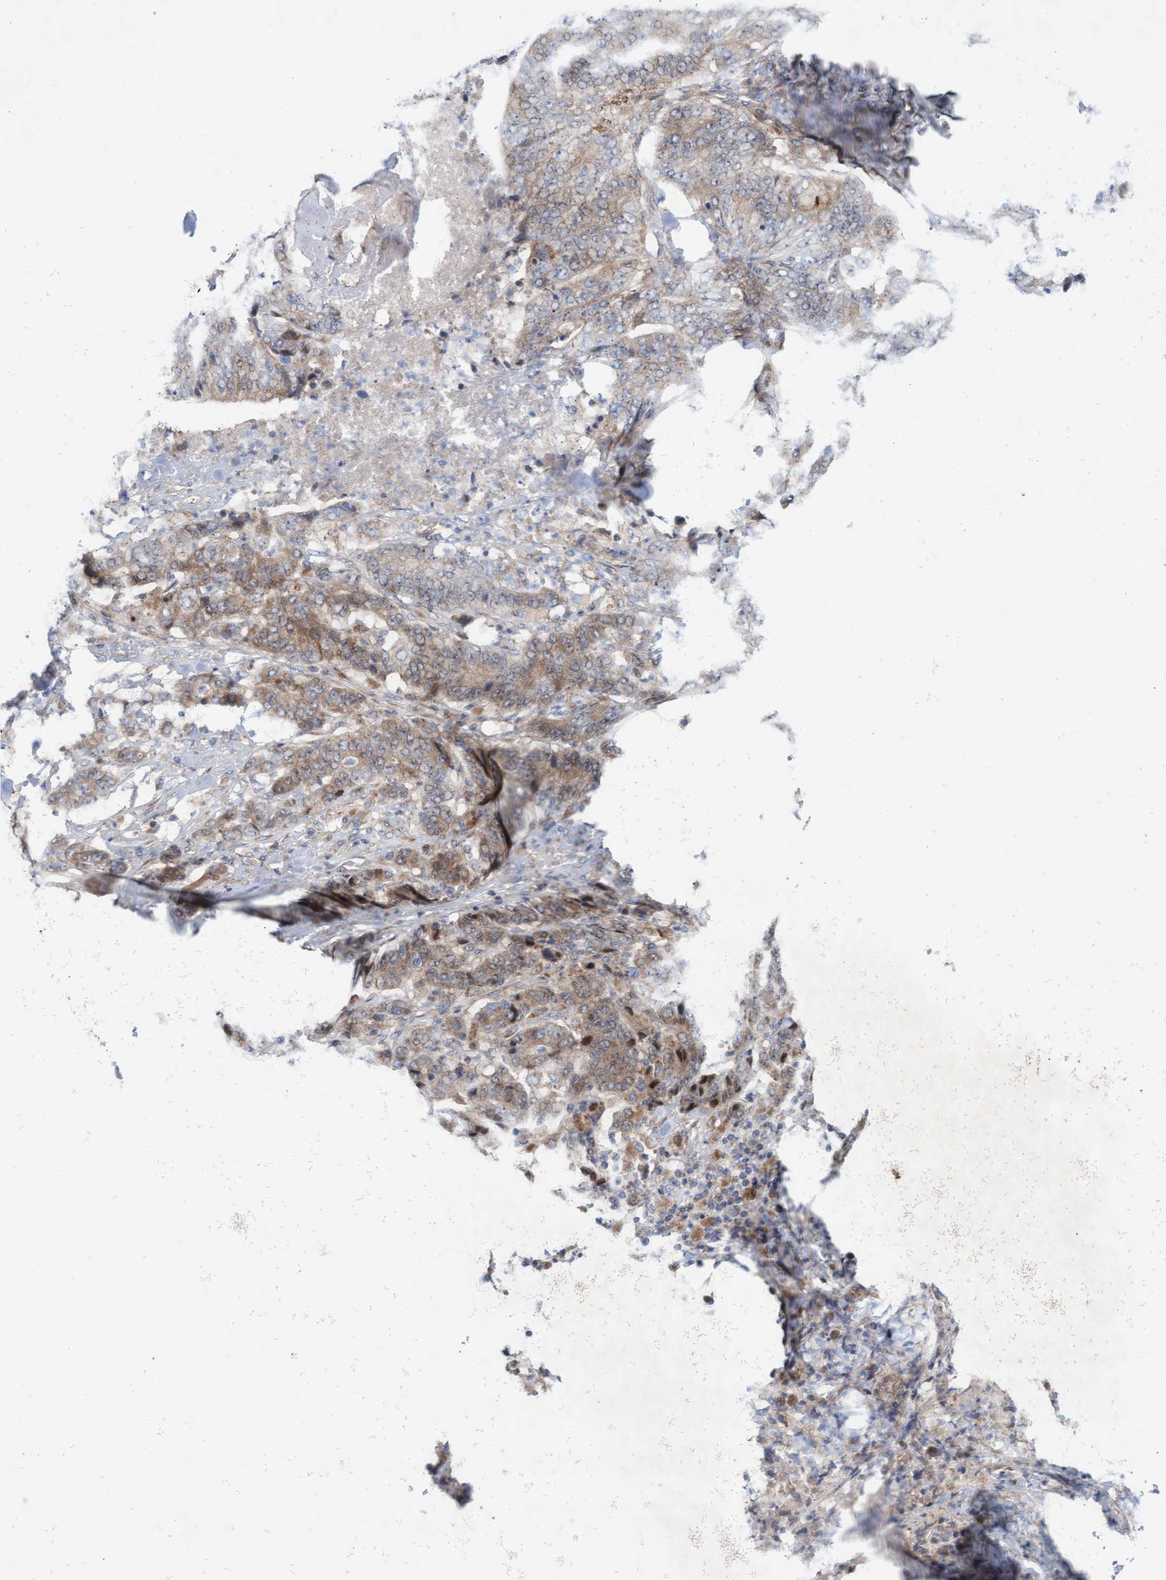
{"staining": {"intensity": "moderate", "quantity": ">75%", "location": "cytoplasmic/membranous"}, "tissue": "stomach cancer", "cell_type": "Tumor cells", "image_type": "cancer", "snomed": [{"axis": "morphology", "description": "Adenocarcinoma, NOS"}, {"axis": "topography", "description": "Stomach"}], "caption": "A micrograph of human stomach adenocarcinoma stained for a protein reveals moderate cytoplasmic/membranous brown staining in tumor cells. (IHC, brightfield microscopy, high magnification).", "gene": "ABCF2", "patient": {"sex": "female", "age": 73}}